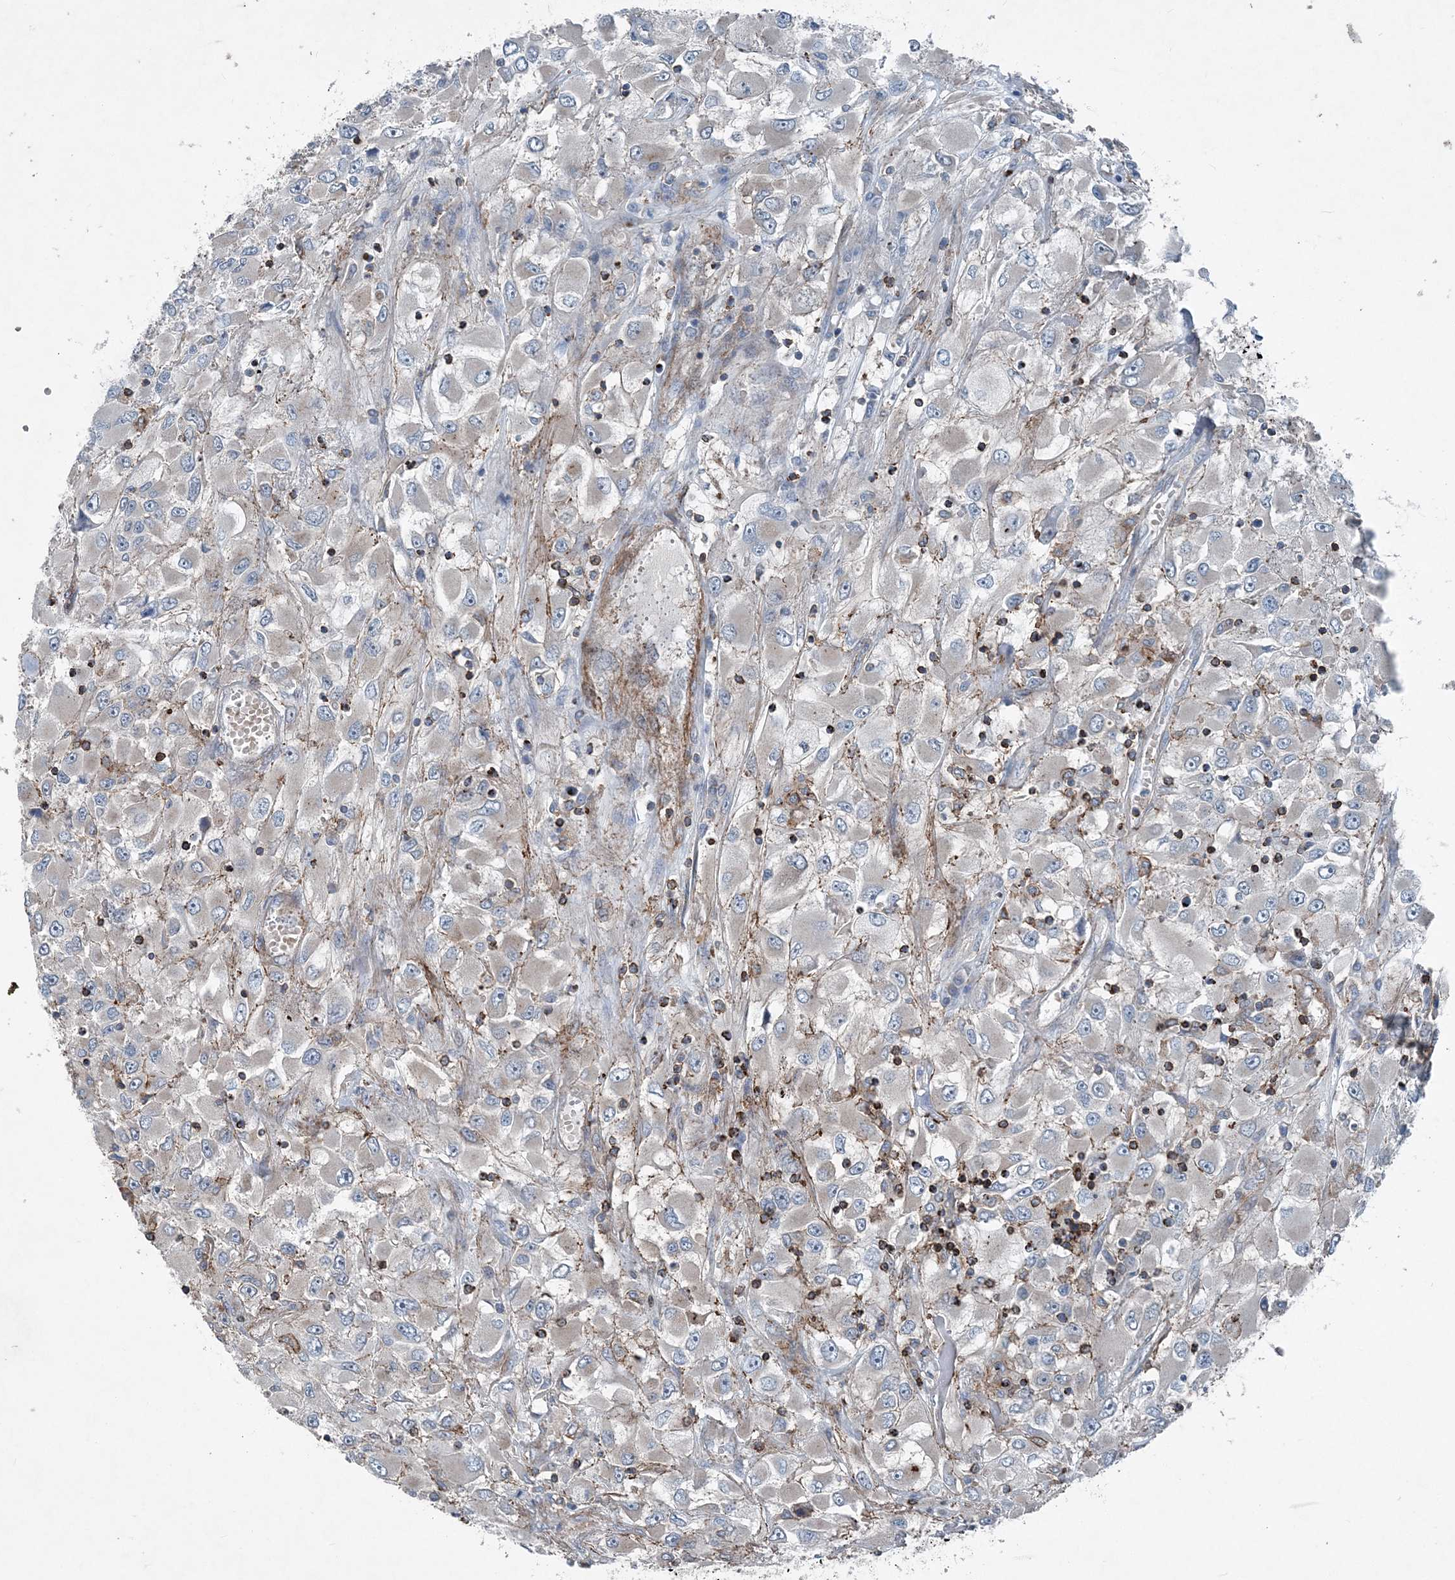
{"staining": {"intensity": "negative", "quantity": "none", "location": "none"}, "tissue": "renal cancer", "cell_type": "Tumor cells", "image_type": "cancer", "snomed": [{"axis": "morphology", "description": "Adenocarcinoma, NOS"}, {"axis": "topography", "description": "Kidney"}], "caption": "Tumor cells show no significant protein positivity in renal cancer.", "gene": "DGUOK", "patient": {"sex": "female", "age": 52}}